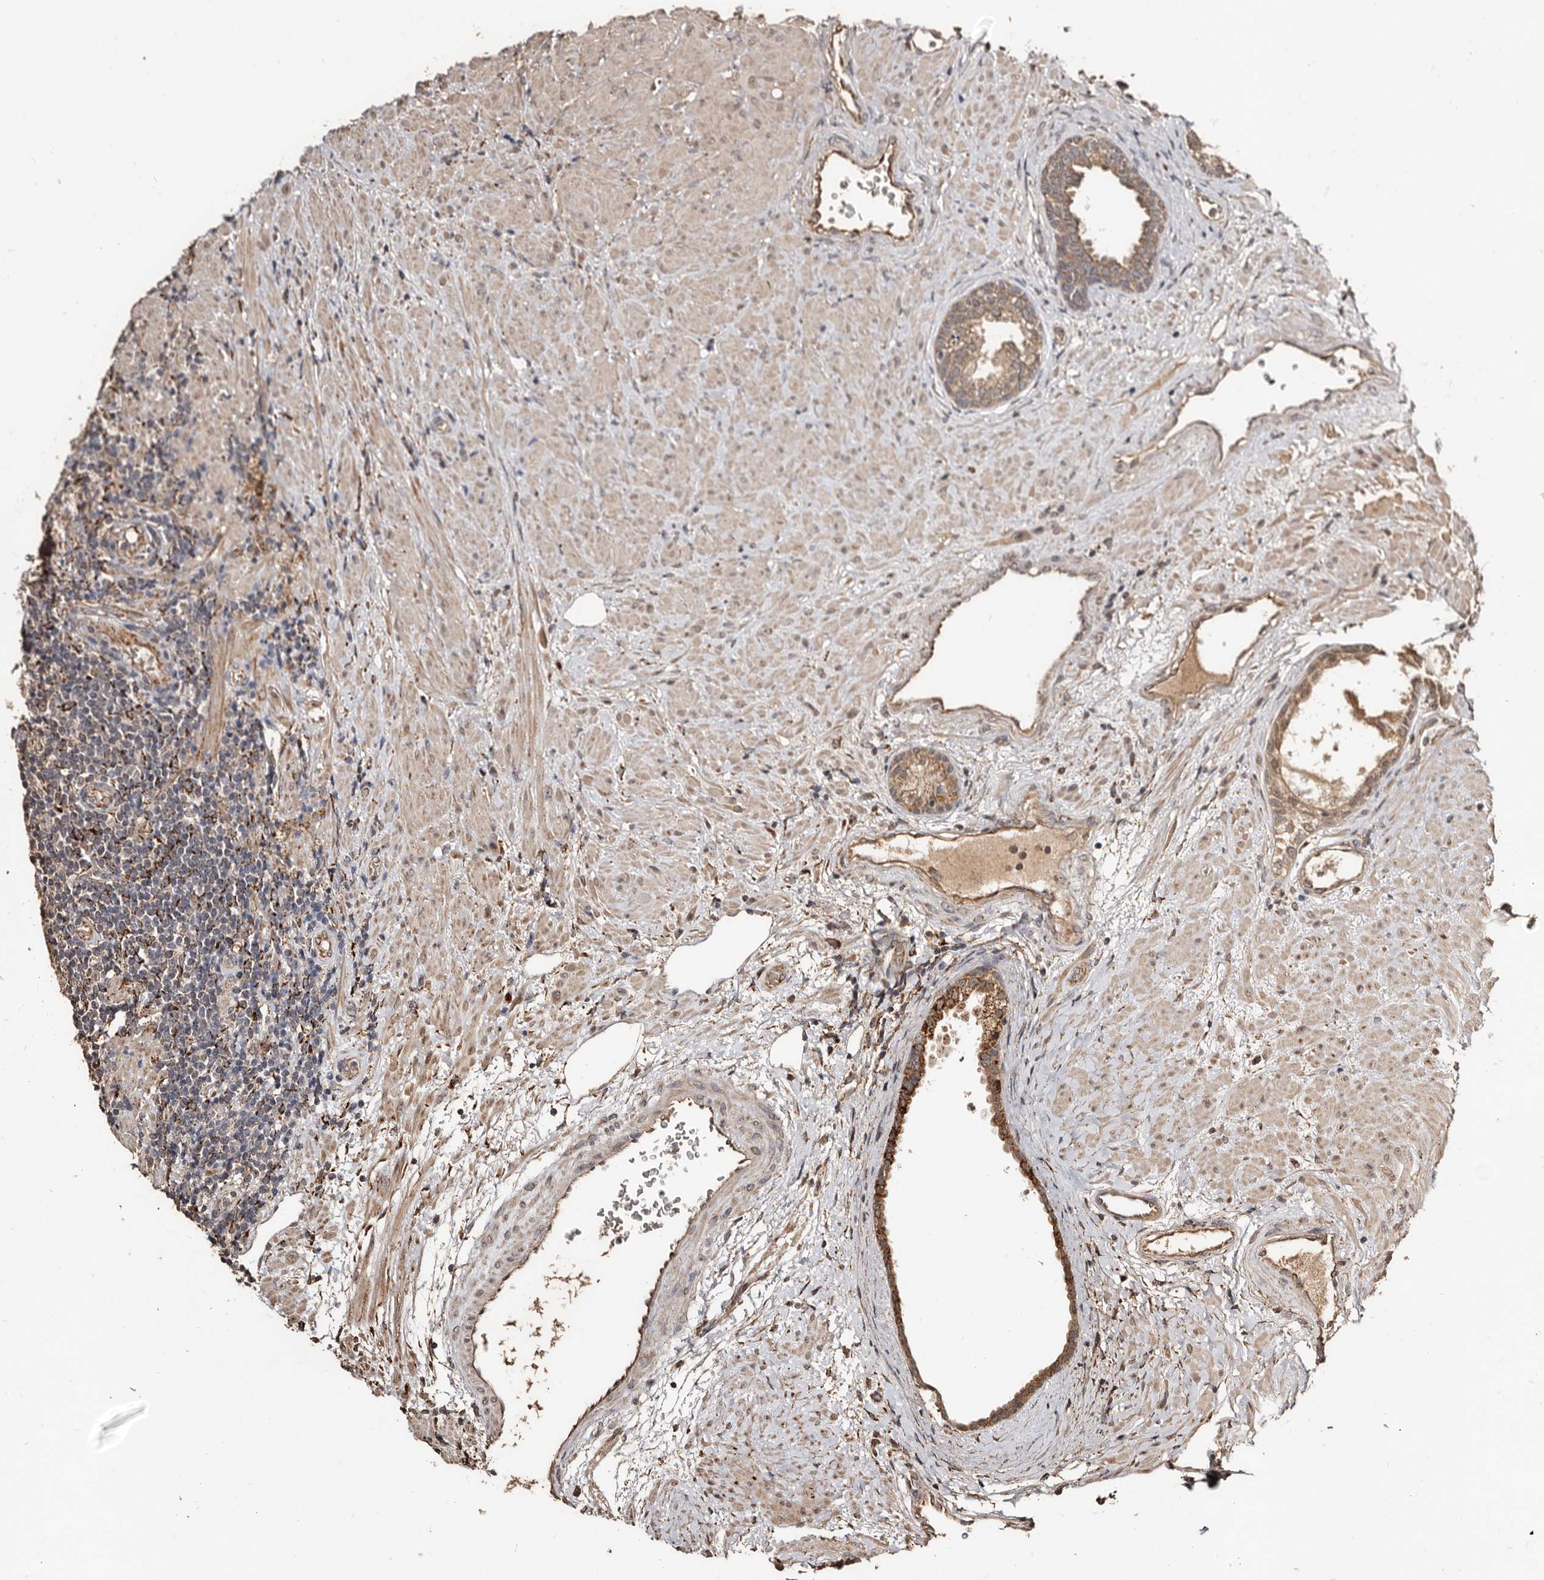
{"staining": {"intensity": "moderate", "quantity": ">75%", "location": "cytoplasmic/membranous"}, "tissue": "prostate", "cell_type": "Glandular cells", "image_type": "normal", "snomed": [{"axis": "morphology", "description": "Normal tissue, NOS"}, {"axis": "topography", "description": "Prostate"}], "caption": "Immunohistochemistry (IHC) photomicrograph of unremarkable prostate: human prostate stained using IHC demonstrates medium levels of moderate protein expression localized specifically in the cytoplasmic/membranous of glandular cells, appearing as a cytoplasmic/membranous brown color.", "gene": "AKAP7", "patient": {"sex": "male", "age": 76}}